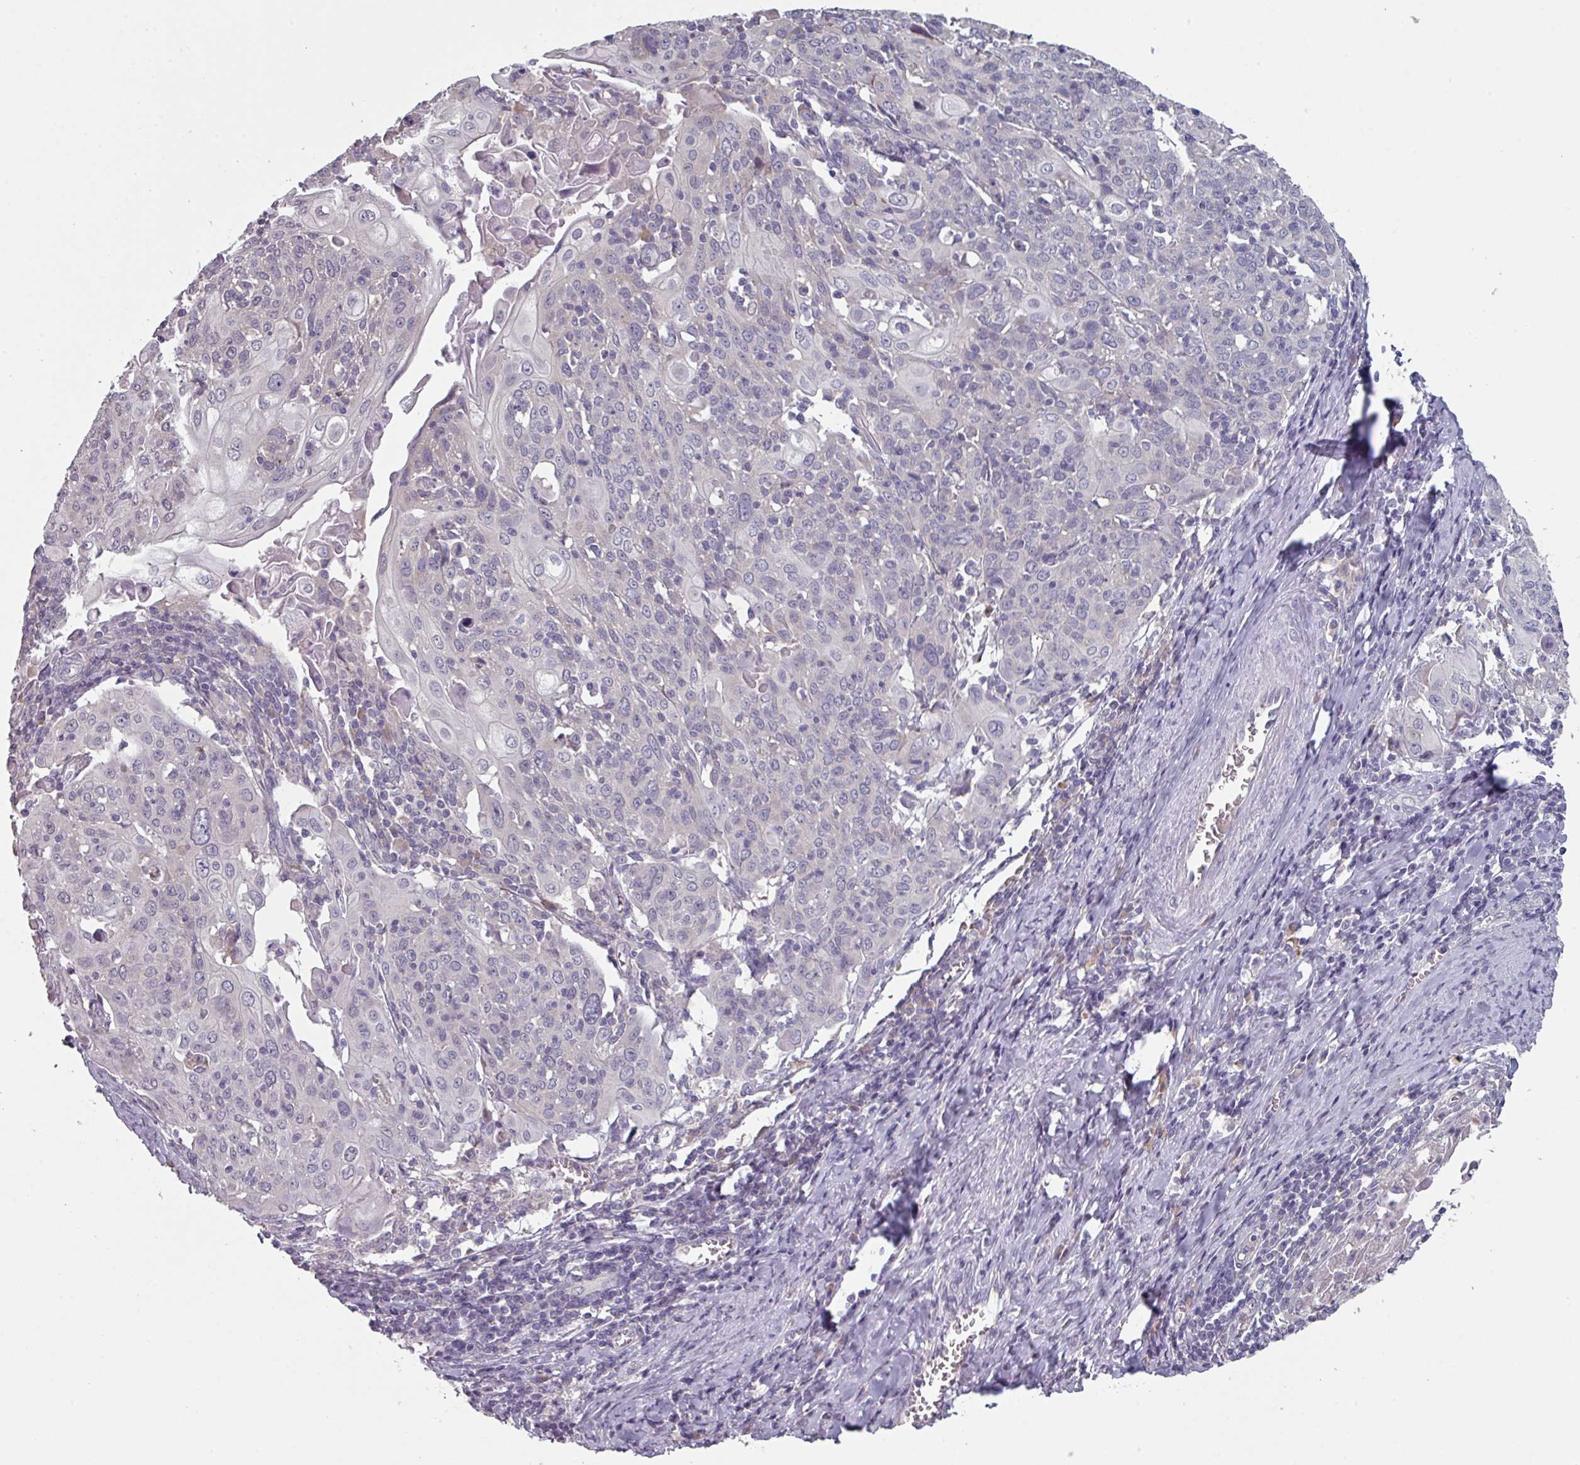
{"staining": {"intensity": "negative", "quantity": "none", "location": "none"}, "tissue": "cervical cancer", "cell_type": "Tumor cells", "image_type": "cancer", "snomed": [{"axis": "morphology", "description": "Squamous cell carcinoma, NOS"}, {"axis": "topography", "description": "Cervix"}], "caption": "A photomicrograph of human cervical cancer (squamous cell carcinoma) is negative for staining in tumor cells. (Stains: DAB IHC with hematoxylin counter stain, Microscopy: brightfield microscopy at high magnification).", "gene": "PRAMEF8", "patient": {"sex": "female", "age": 67}}